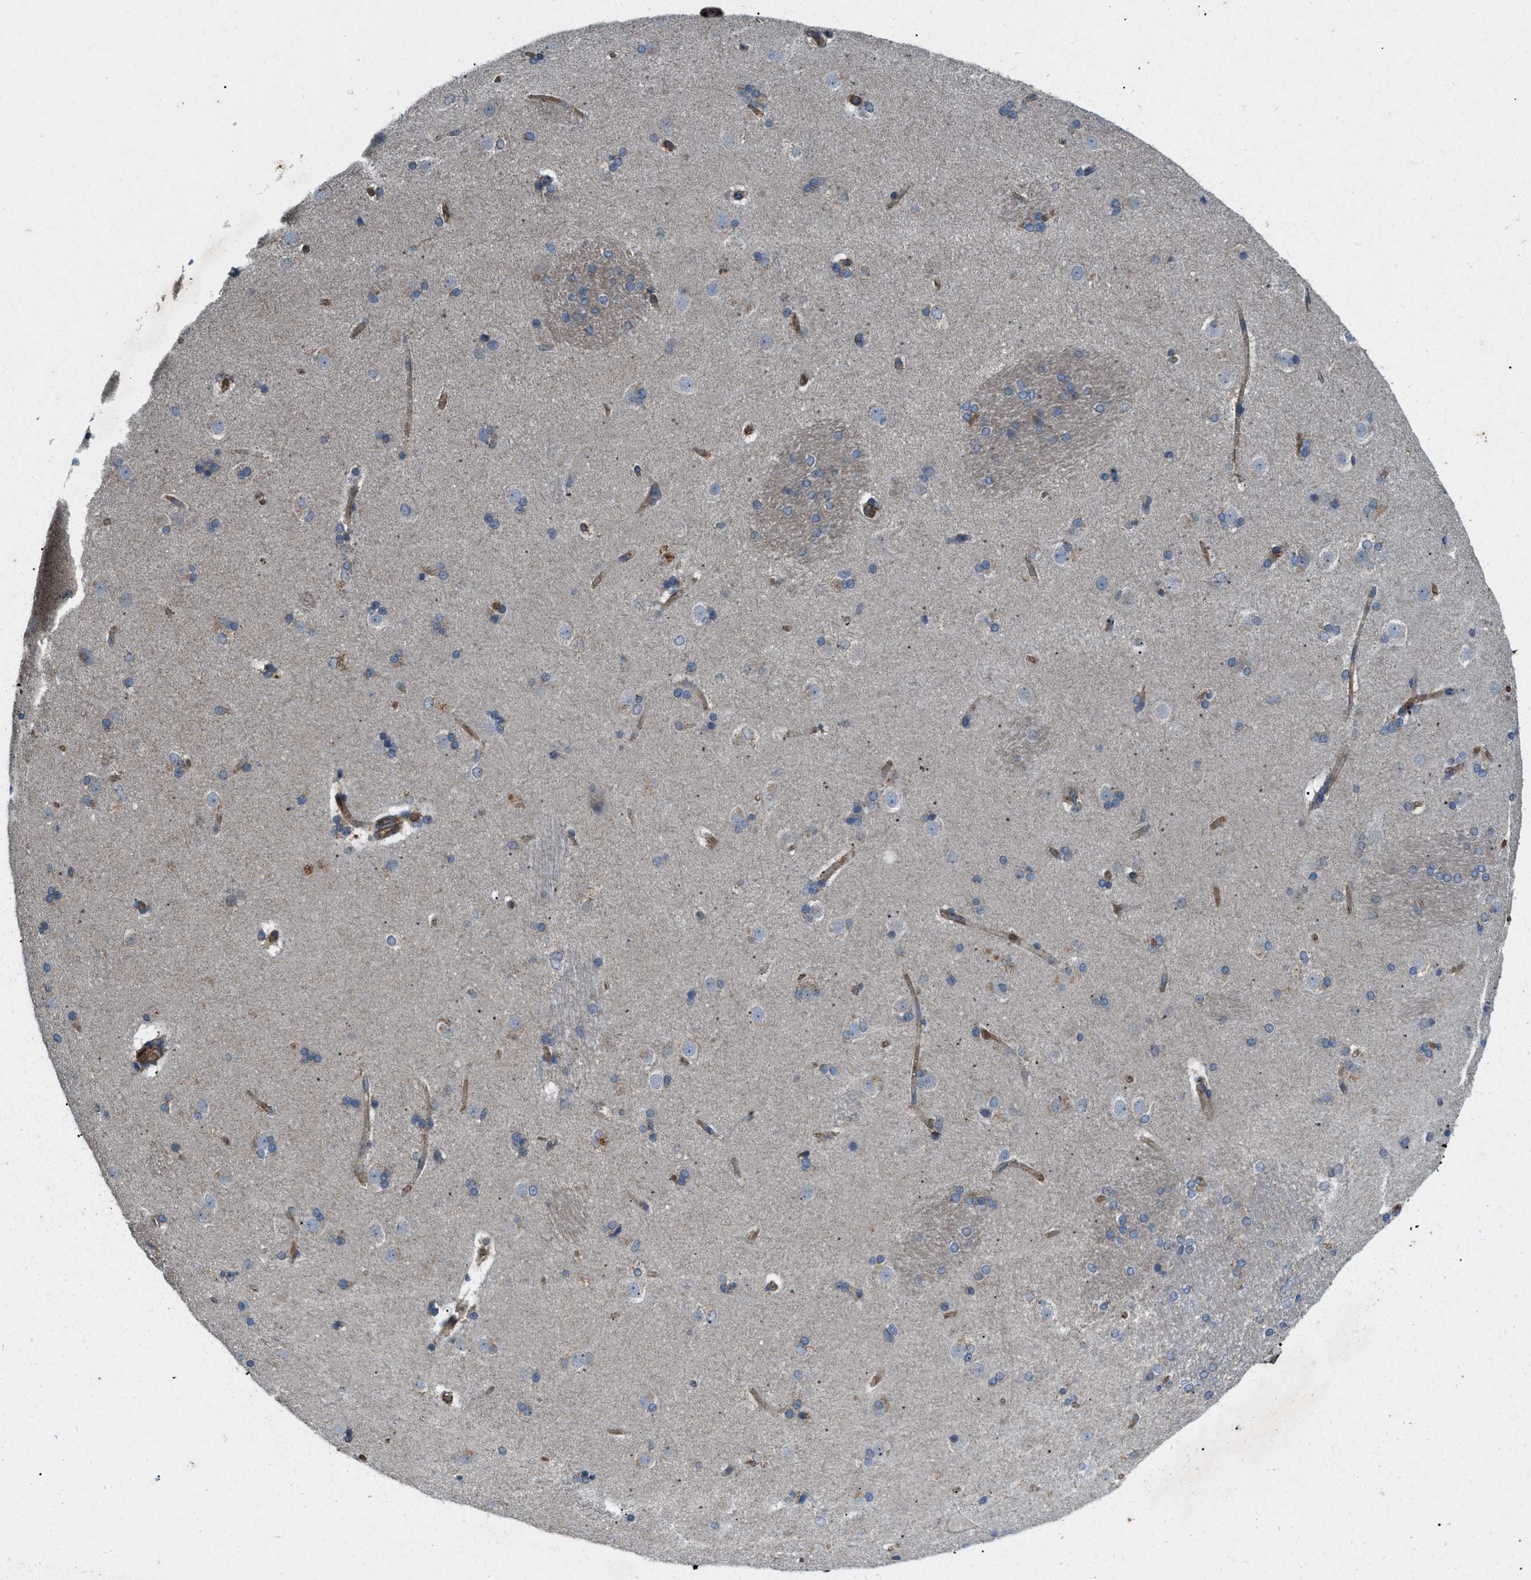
{"staining": {"intensity": "moderate", "quantity": "<25%", "location": "cytoplasmic/membranous"}, "tissue": "caudate", "cell_type": "Glial cells", "image_type": "normal", "snomed": [{"axis": "morphology", "description": "Normal tissue, NOS"}, {"axis": "topography", "description": "Lateral ventricle wall"}], "caption": "Protein staining shows moderate cytoplasmic/membranous expression in about <25% of glial cells in unremarkable caudate. The staining was performed using DAB (3,3'-diaminobenzidine) to visualize the protein expression in brown, while the nuclei were stained in blue with hematoxylin (Magnification: 20x).", "gene": "ERC1", "patient": {"sex": "female", "age": 19}}